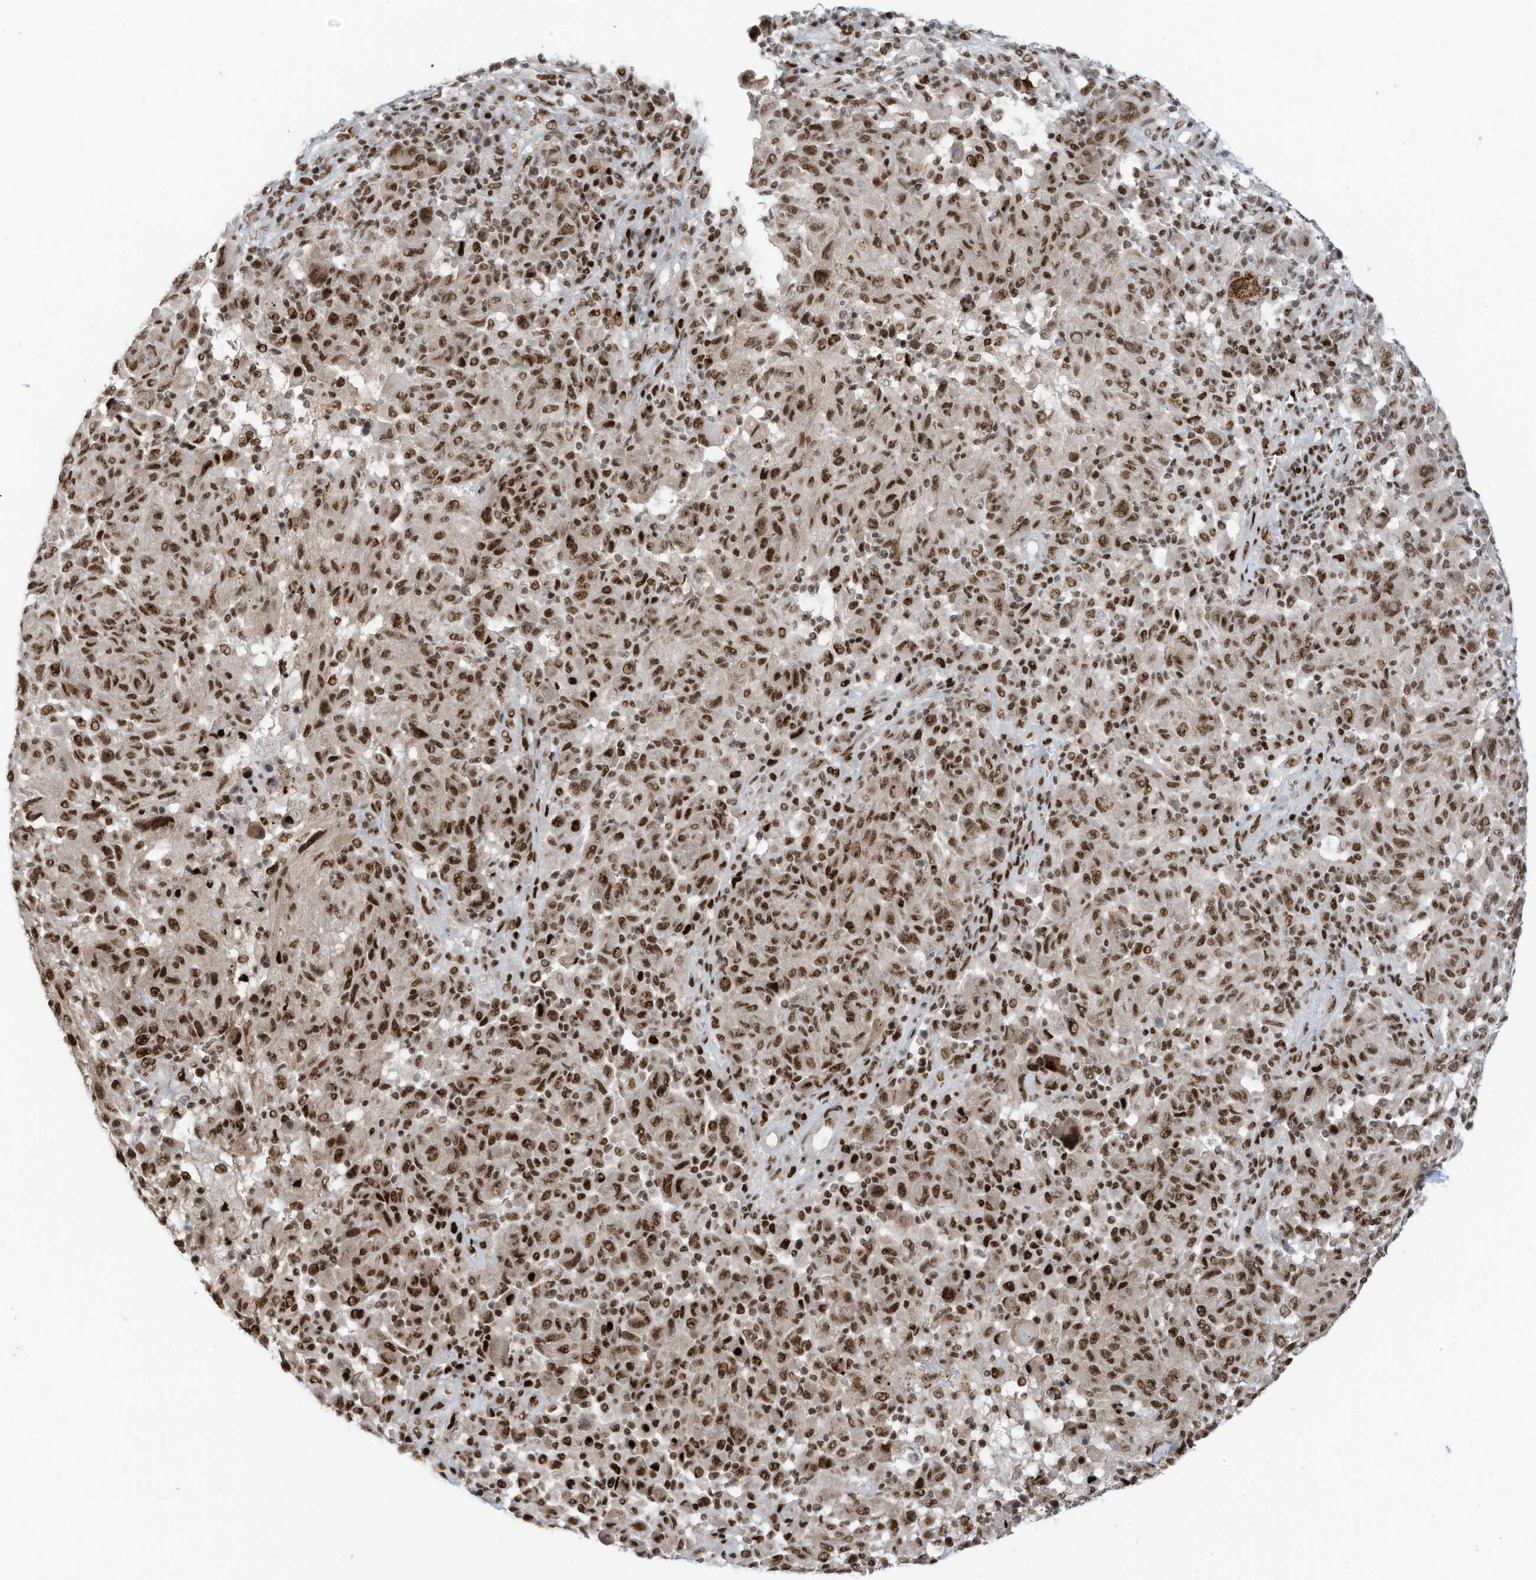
{"staining": {"intensity": "strong", "quantity": ">75%", "location": "nuclear"}, "tissue": "melanoma", "cell_type": "Tumor cells", "image_type": "cancer", "snomed": [{"axis": "morphology", "description": "Malignant melanoma, NOS"}, {"axis": "topography", "description": "Skin"}], "caption": "There is high levels of strong nuclear staining in tumor cells of melanoma, as demonstrated by immunohistochemical staining (brown color).", "gene": "ZCWPW2", "patient": {"sex": "male", "age": 53}}